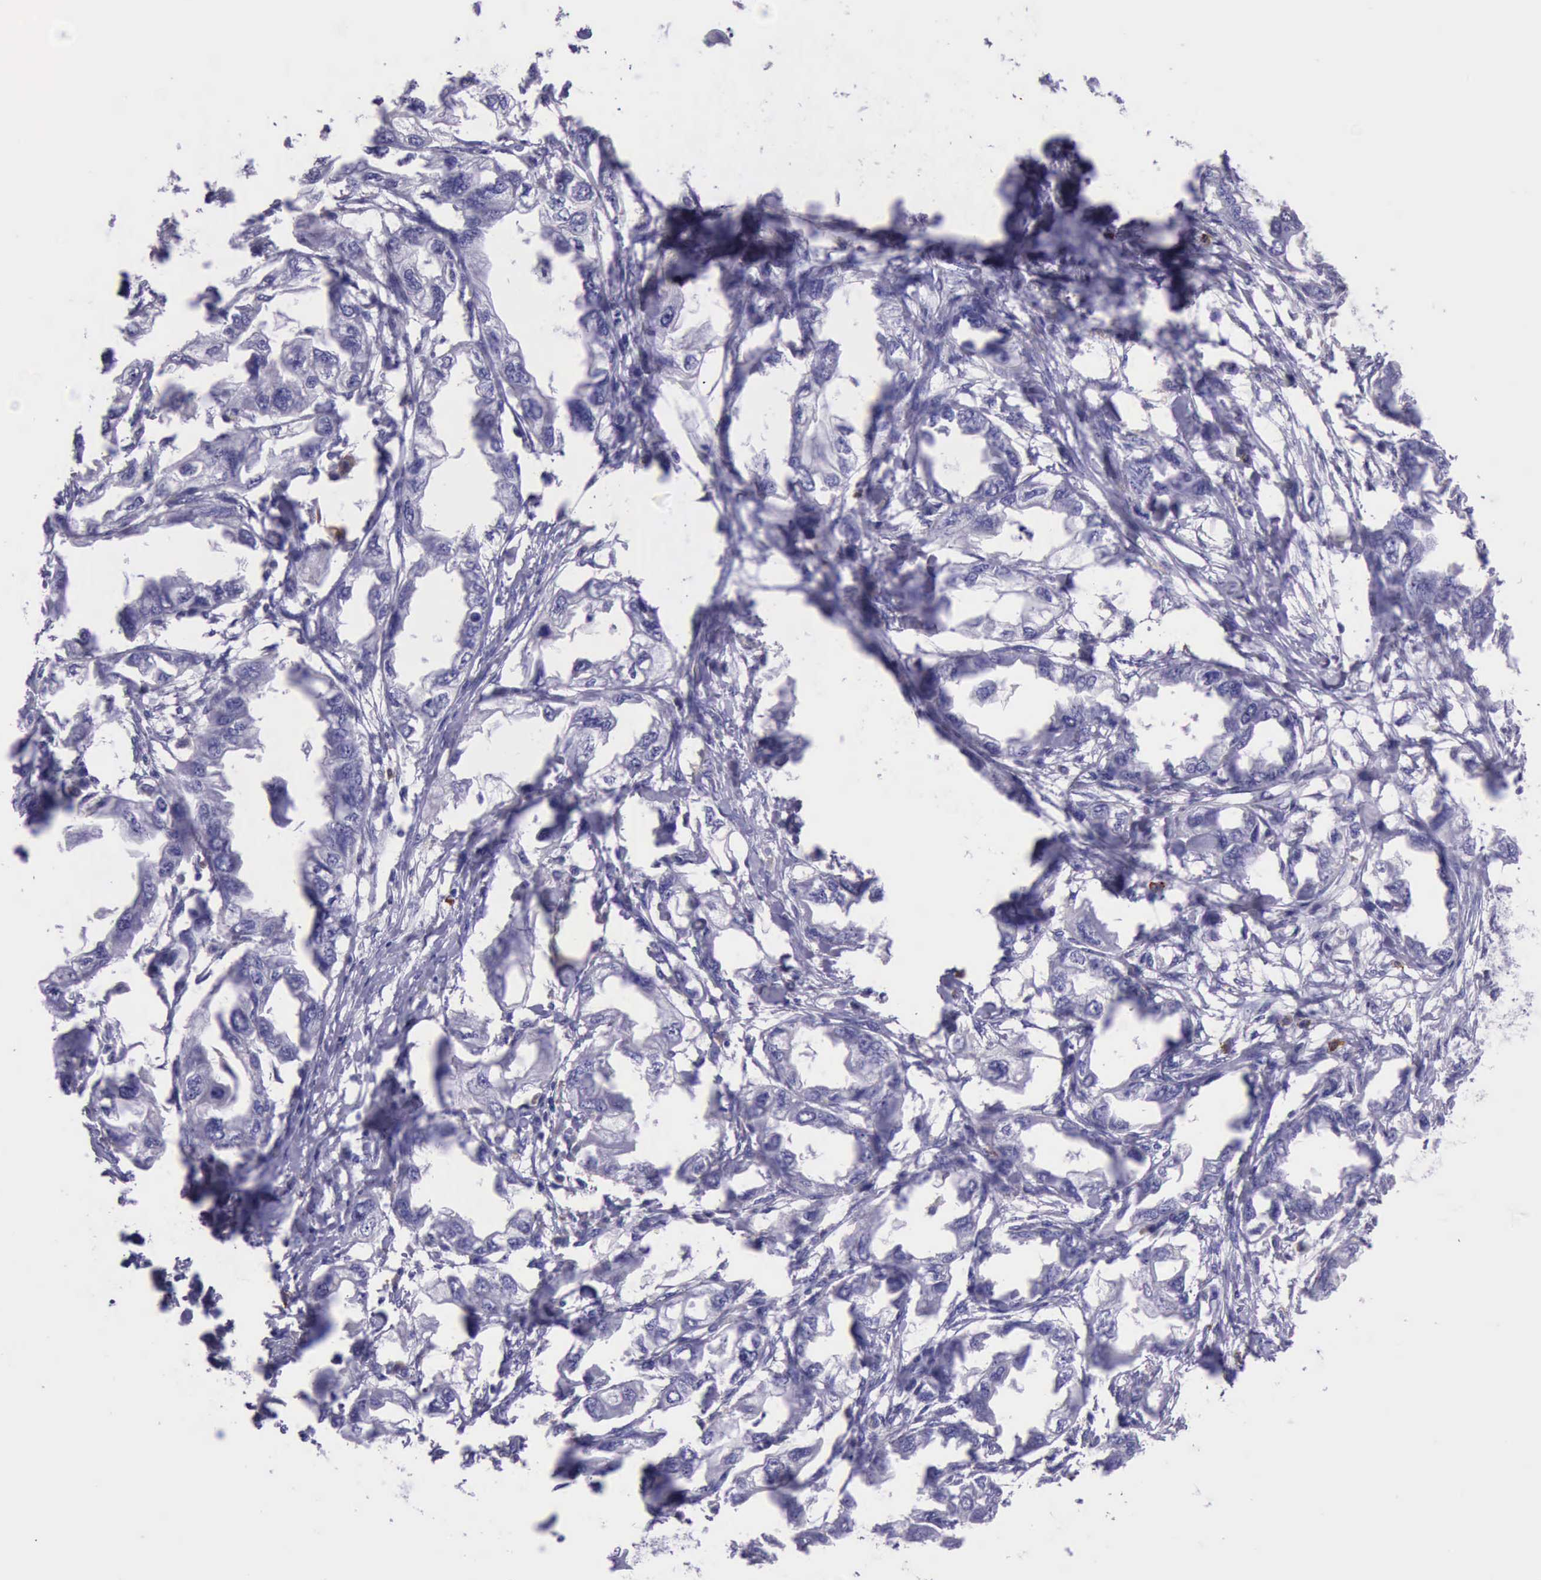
{"staining": {"intensity": "negative", "quantity": "none", "location": "none"}, "tissue": "endometrial cancer", "cell_type": "Tumor cells", "image_type": "cancer", "snomed": [{"axis": "morphology", "description": "Adenocarcinoma, NOS"}, {"axis": "topography", "description": "Endometrium"}], "caption": "Immunohistochemistry (IHC) image of adenocarcinoma (endometrial) stained for a protein (brown), which displays no positivity in tumor cells.", "gene": "BTK", "patient": {"sex": "female", "age": 67}}